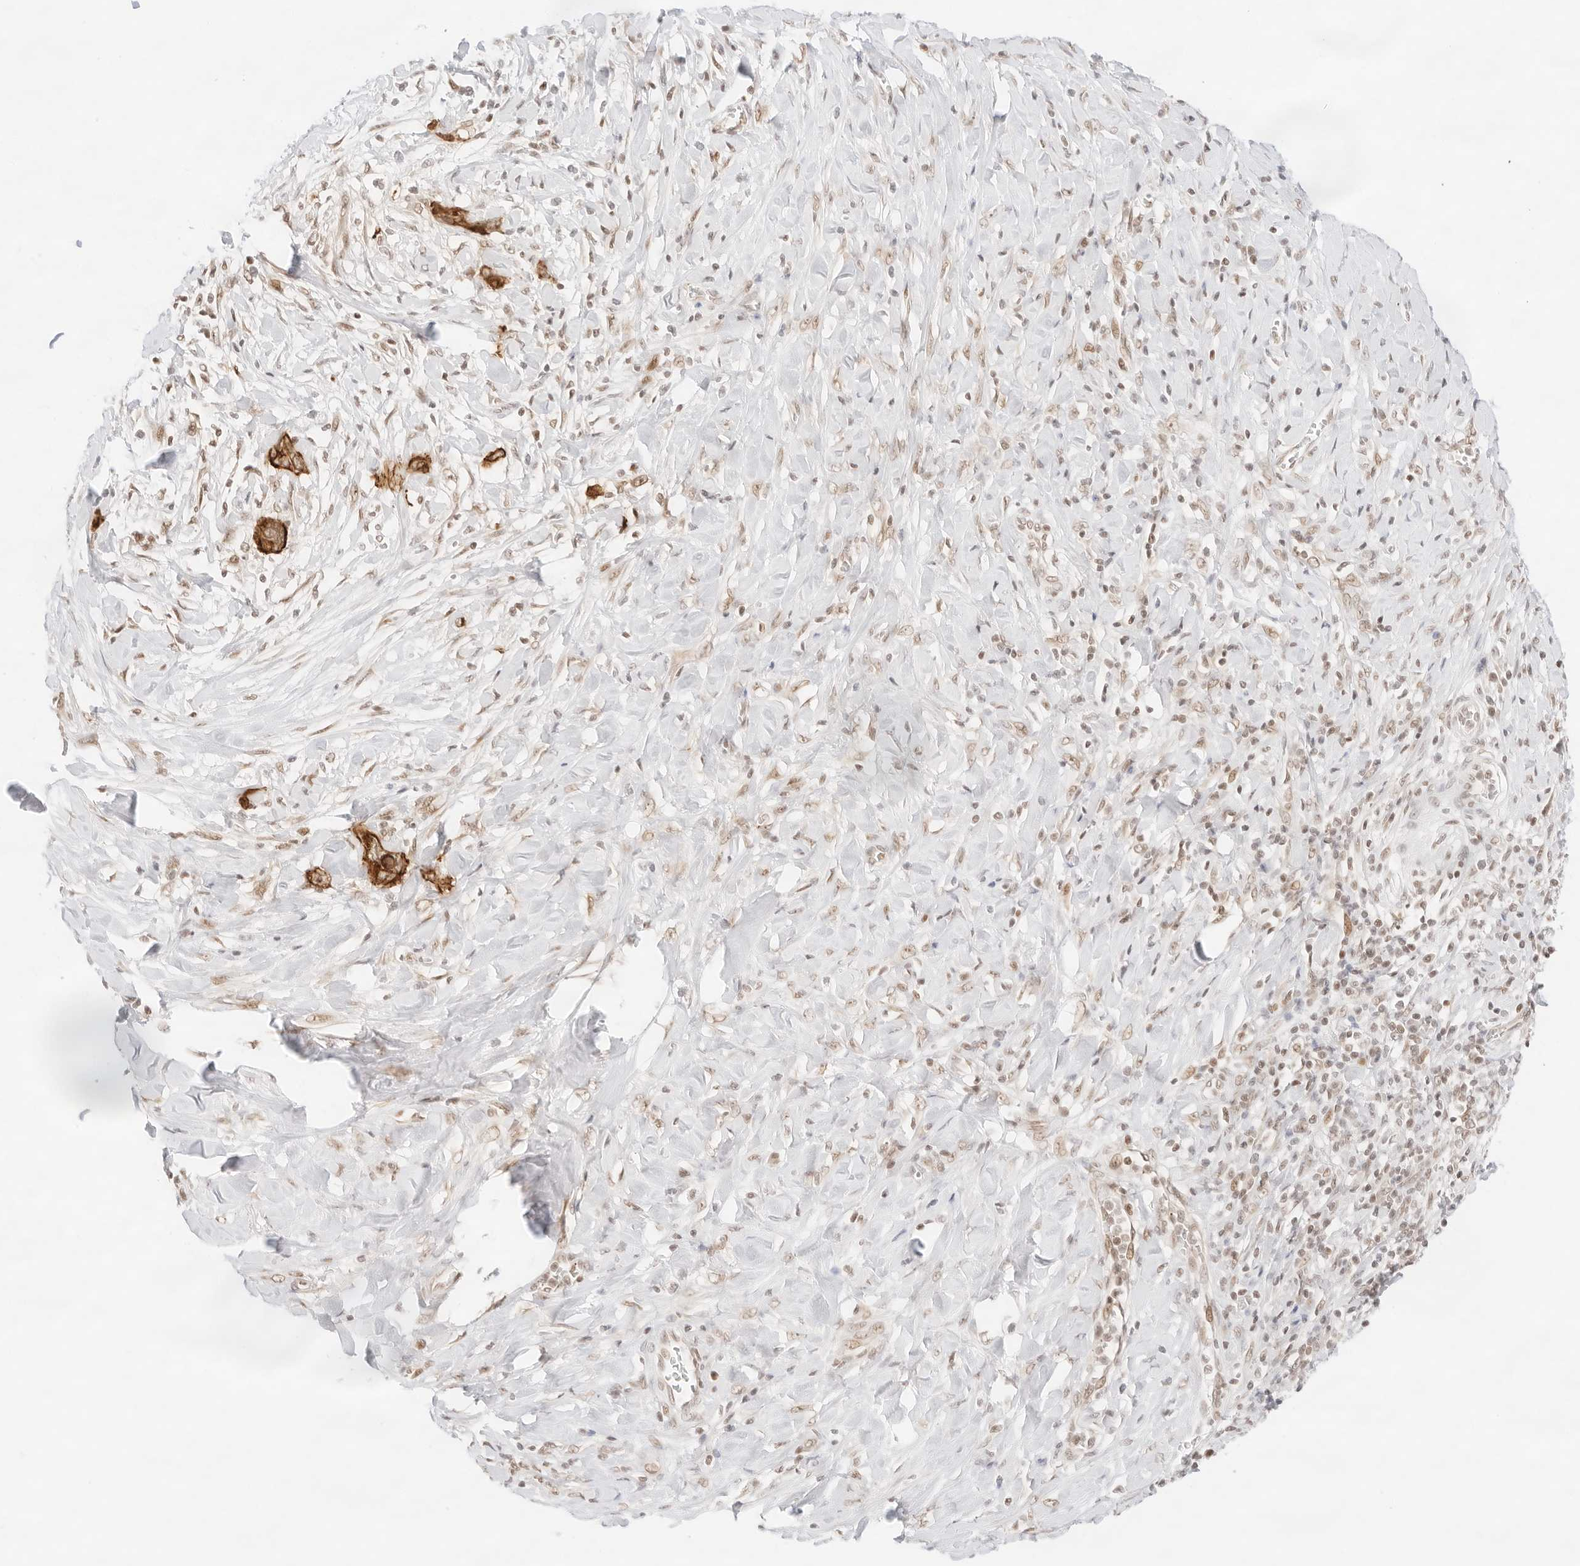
{"staining": {"intensity": "moderate", "quantity": ">75%", "location": "cytoplasmic/membranous,nuclear"}, "tissue": "pancreatic cancer", "cell_type": "Tumor cells", "image_type": "cancer", "snomed": [{"axis": "morphology", "description": "Normal tissue, NOS"}, {"axis": "morphology", "description": "Adenocarcinoma, NOS"}, {"axis": "topography", "description": "Pancreas"}, {"axis": "topography", "description": "Peripheral nerve tissue"}], "caption": "IHC photomicrograph of neoplastic tissue: human adenocarcinoma (pancreatic) stained using immunohistochemistry demonstrates medium levels of moderate protein expression localized specifically in the cytoplasmic/membranous and nuclear of tumor cells, appearing as a cytoplasmic/membranous and nuclear brown color.", "gene": "GNAS", "patient": {"sex": "male", "age": 59}}